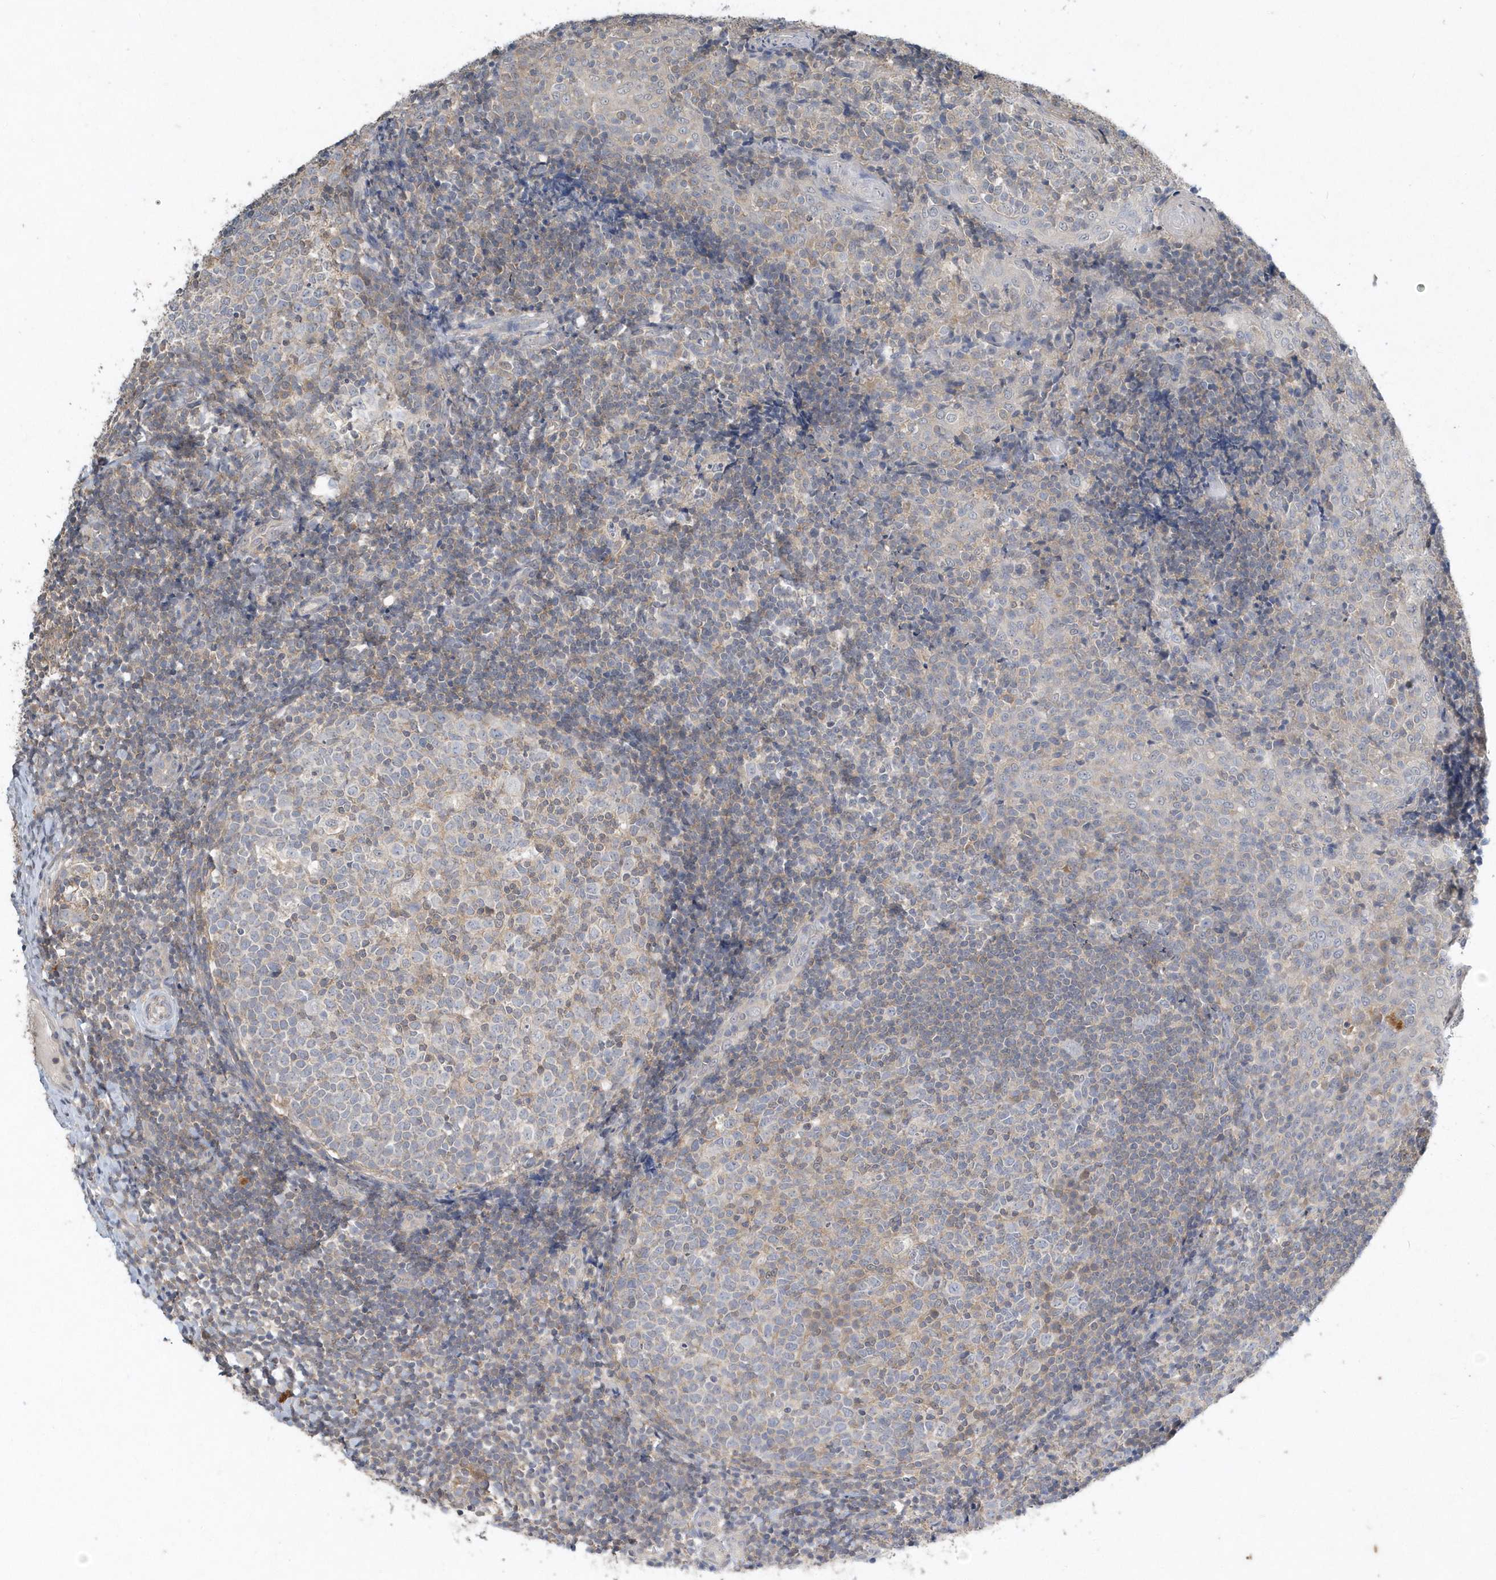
{"staining": {"intensity": "weak", "quantity": "<25%", "location": "cytoplasmic/membranous"}, "tissue": "tonsil", "cell_type": "Germinal center cells", "image_type": "normal", "snomed": [{"axis": "morphology", "description": "Normal tissue, NOS"}, {"axis": "topography", "description": "Tonsil"}], "caption": "Photomicrograph shows no protein staining in germinal center cells of normal tonsil. The staining was performed using DAB to visualize the protein expression in brown, while the nuclei were stained in blue with hematoxylin (Magnification: 20x).", "gene": "AKR7A2", "patient": {"sex": "female", "age": 19}}